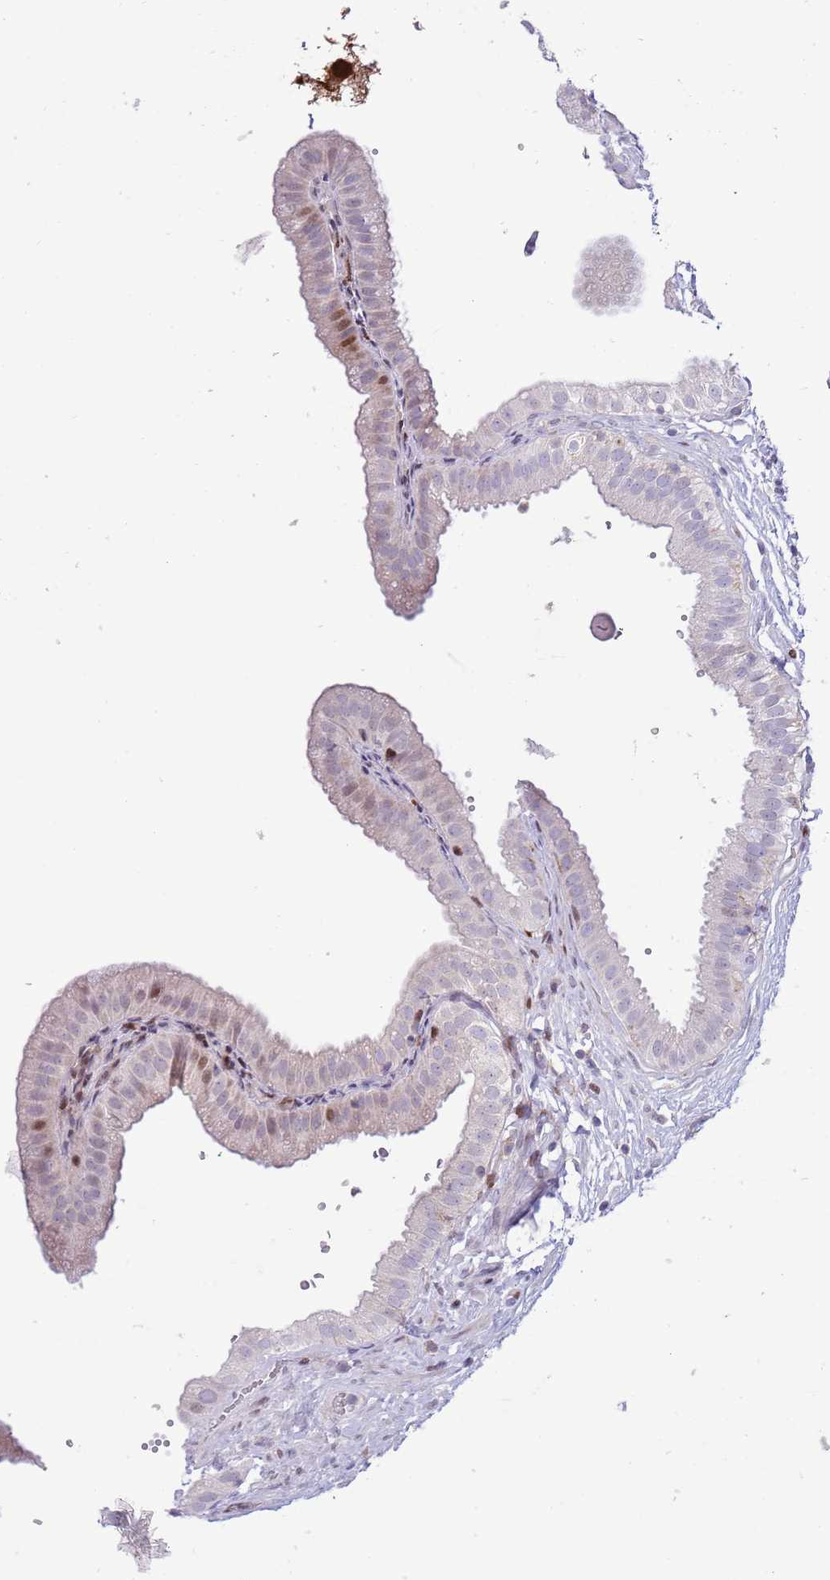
{"staining": {"intensity": "moderate", "quantity": "<25%", "location": "nuclear"}, "tissue": "gallbladder", "cell_type": "Glandular cells", "image_type": "normal", "snomed": [{"axis": "morphology", "description": "Normal tissue, NOS"}, {"axis": "topography", "description": "Gallbladder"}], "caption": "Protein expression analysis of normal gallbladder exhibits moderate nuclear expression in approximately <25% of glandular cells. Nuclei are stained in blue.", "gene": "ANO8", "patient": {"sex": "female", "age": 61}}